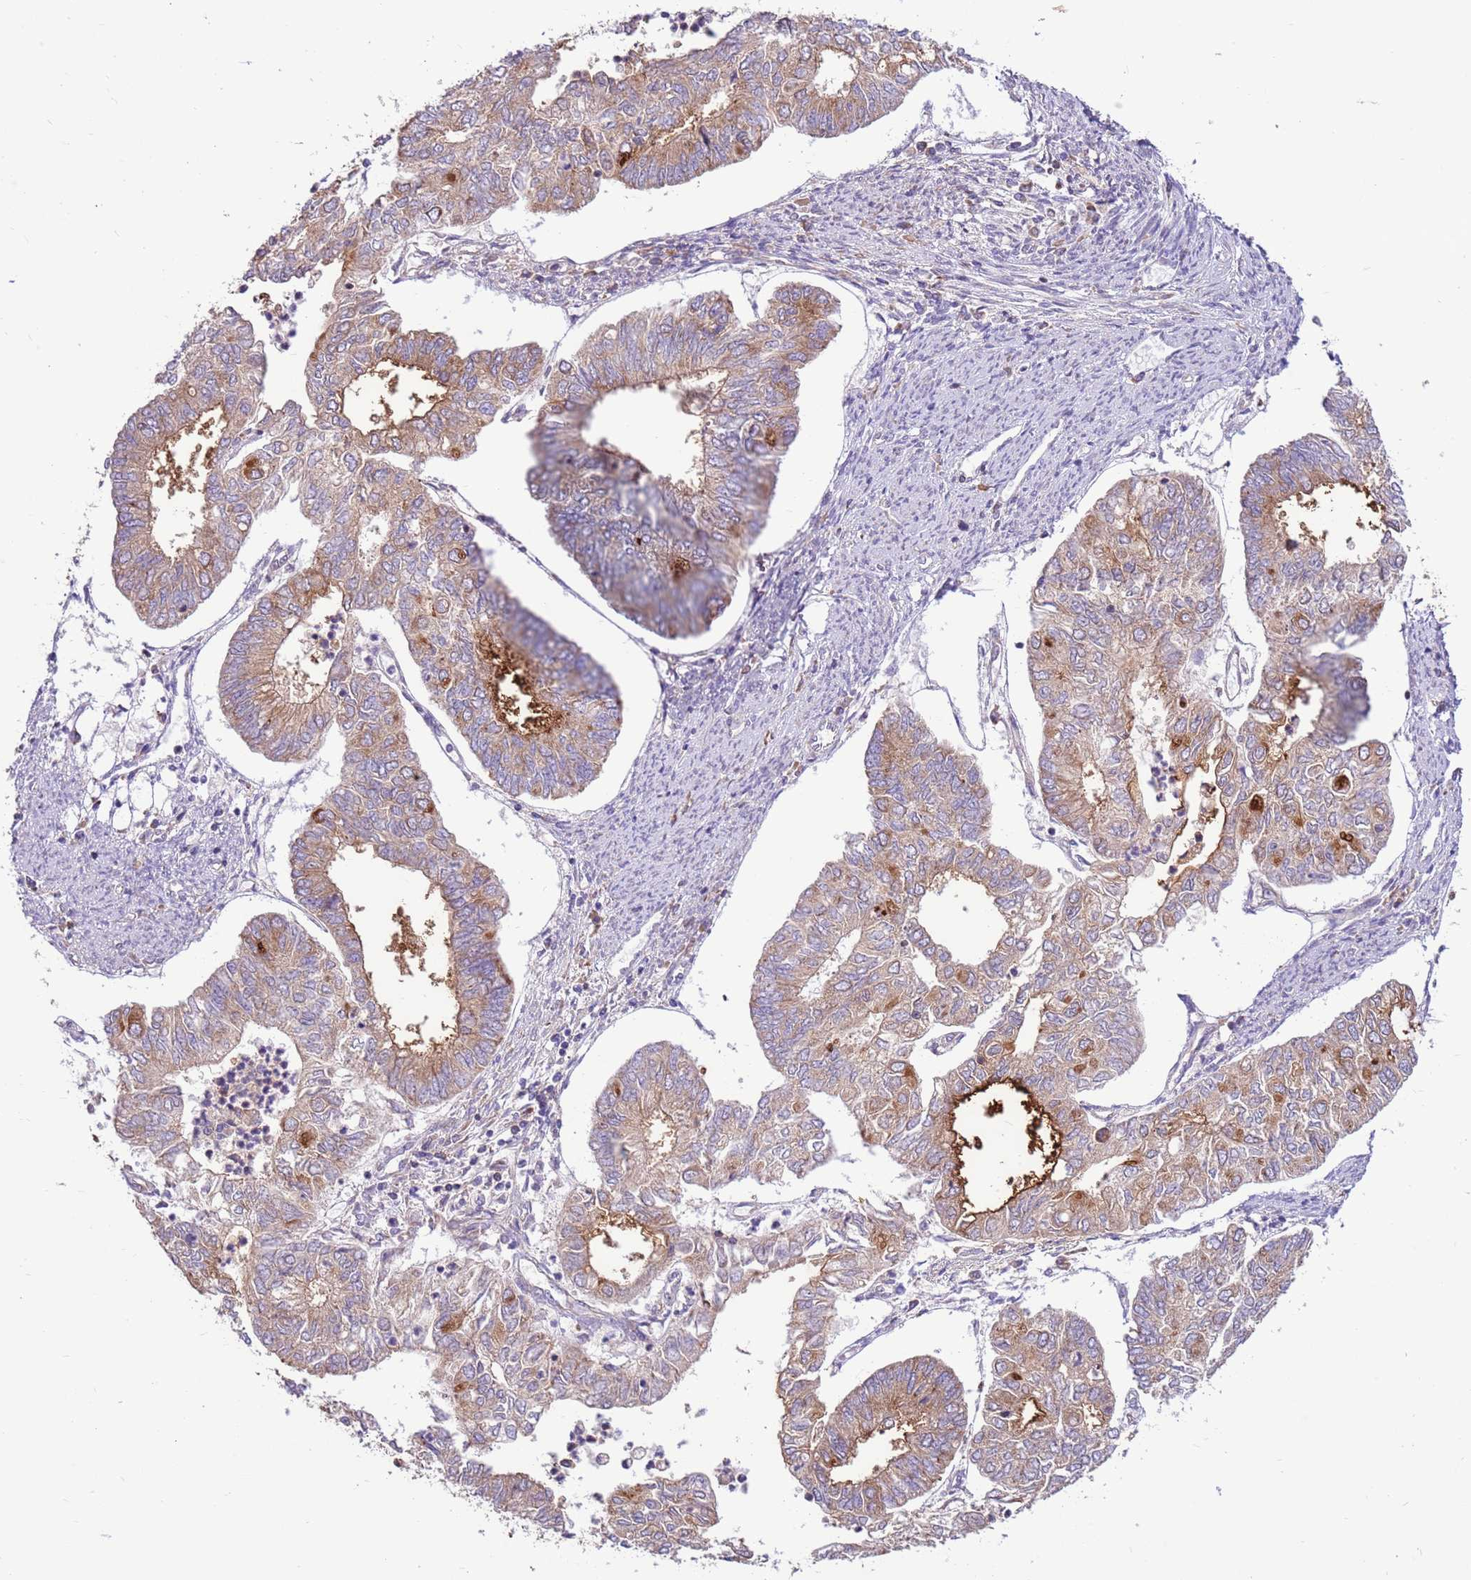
{"staining": {"intensity": "moderate", "quantity": ">75%", "location": "cytoplasmic/membranous"}, "tissue": "endometrial cancer", "cell_type": "Tumor cells", "image_type": "cancer", "snomed": [{"axis": "morphology", "description": "Adenocarcinoma, NOS"}, {"axis": "topography", "description": "Endometrium"}], "caption": "The immunohistochemical stain labels moderate cytoplasmic/membranous positivity in tumor cells of adenocarcinoma (endometrial) tissue.", "gene": "DDX19B", "patient": {"sex": "female", "age": 68}}